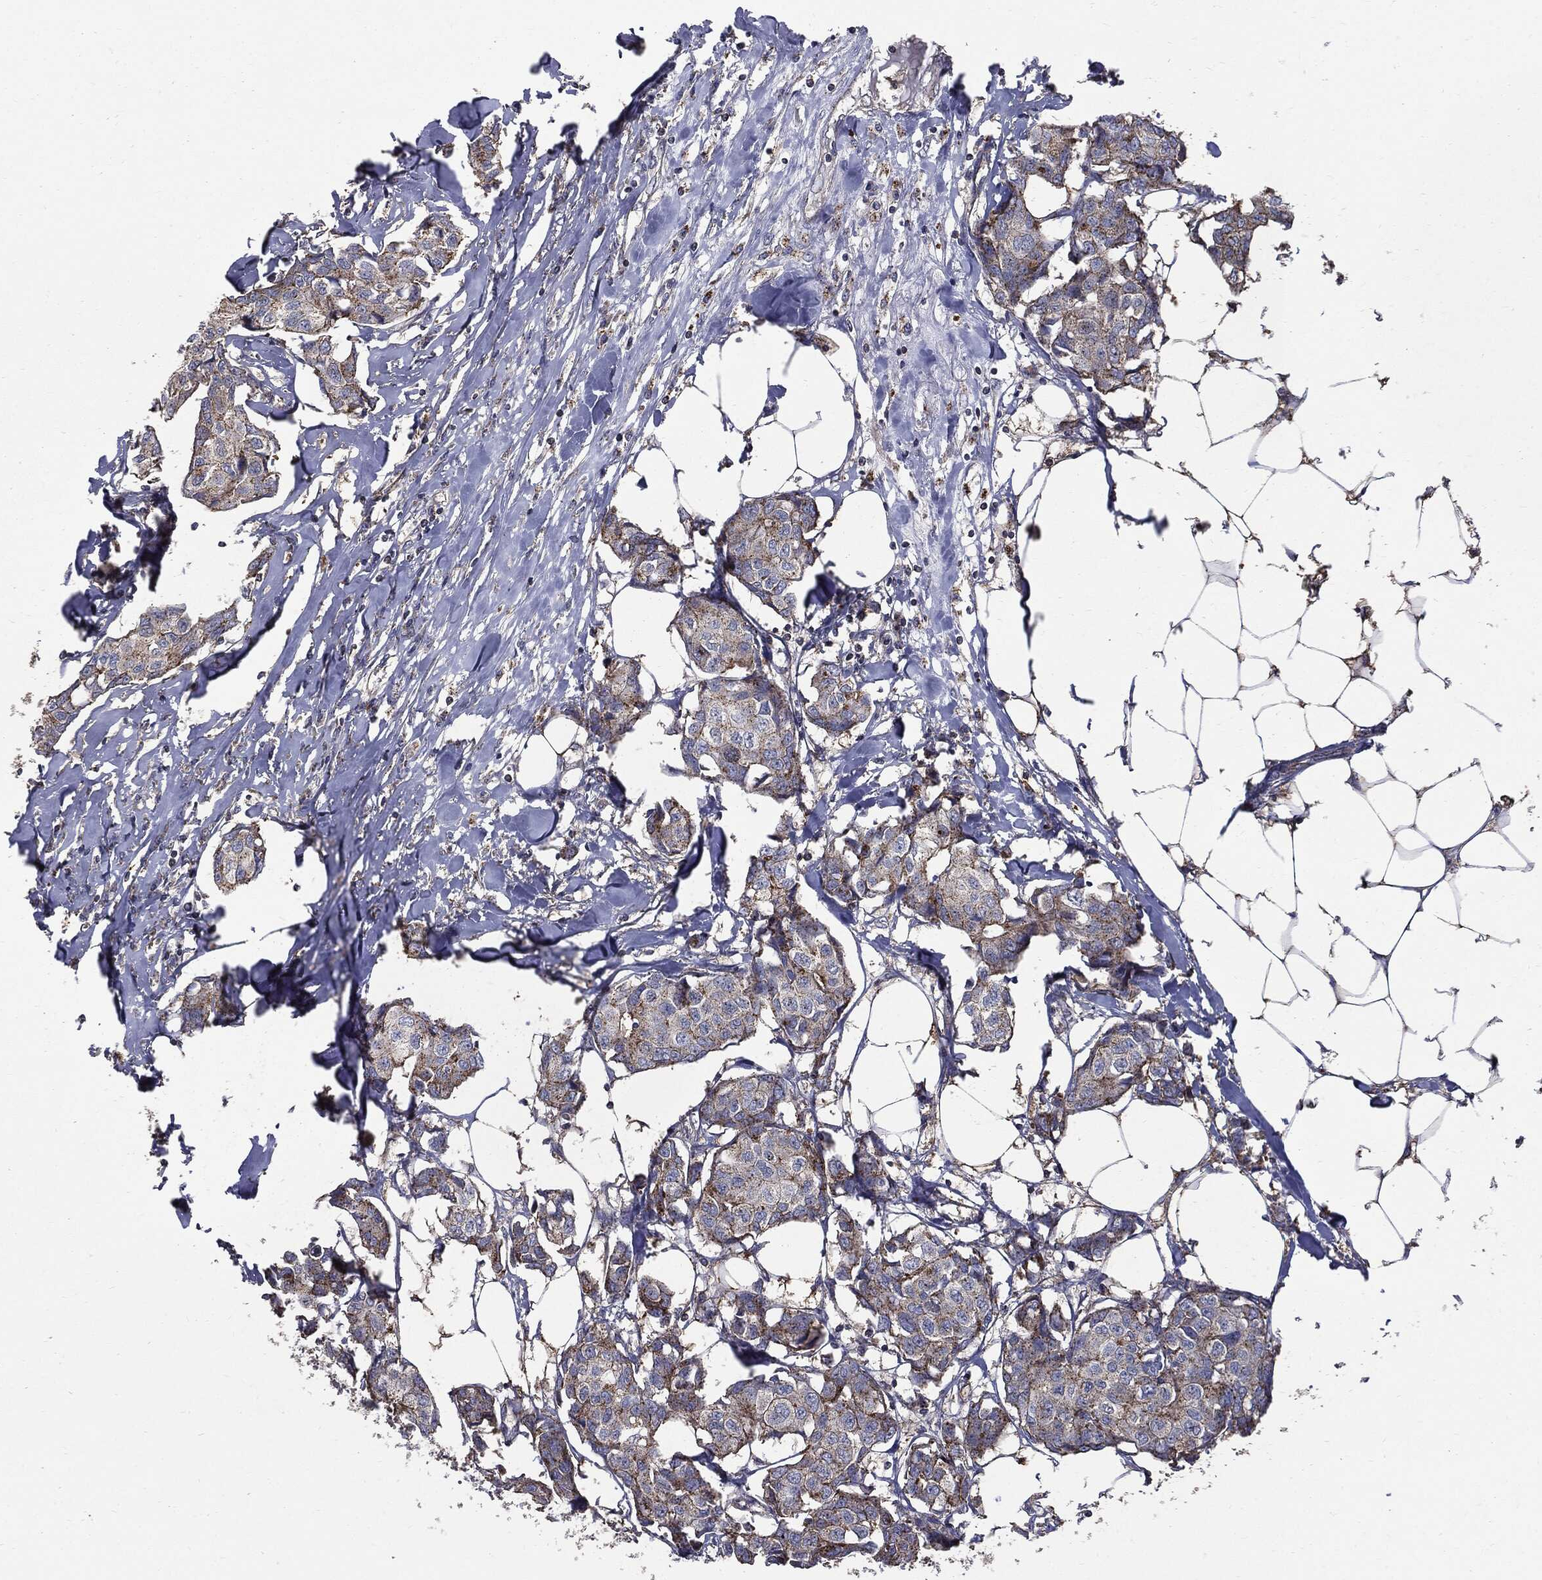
{"staining": {"intensity": "moderate", "quantity": "<25%", "location": "cytoplasmic/membranous"}, "tissue": "breast cancer", "cell_type": "Tumor cells", "image_type": "cancer", "snomed": [{"axis": "morphology", "description": "Duct carcinoma"}, {"axis": "topography", "description": "Breast"}], "caption": "Immunohistochemistry of breast cancer (intraductal carcinoma) displays low levels of moderate cytoplasmic/membranous expression in about <25% of tumor cells. The protein of interest is shown in brown color, while the nuclei are stained blue.", "gene": "PDCD6IP", "patient": {"sex": "female", "age": 80}}